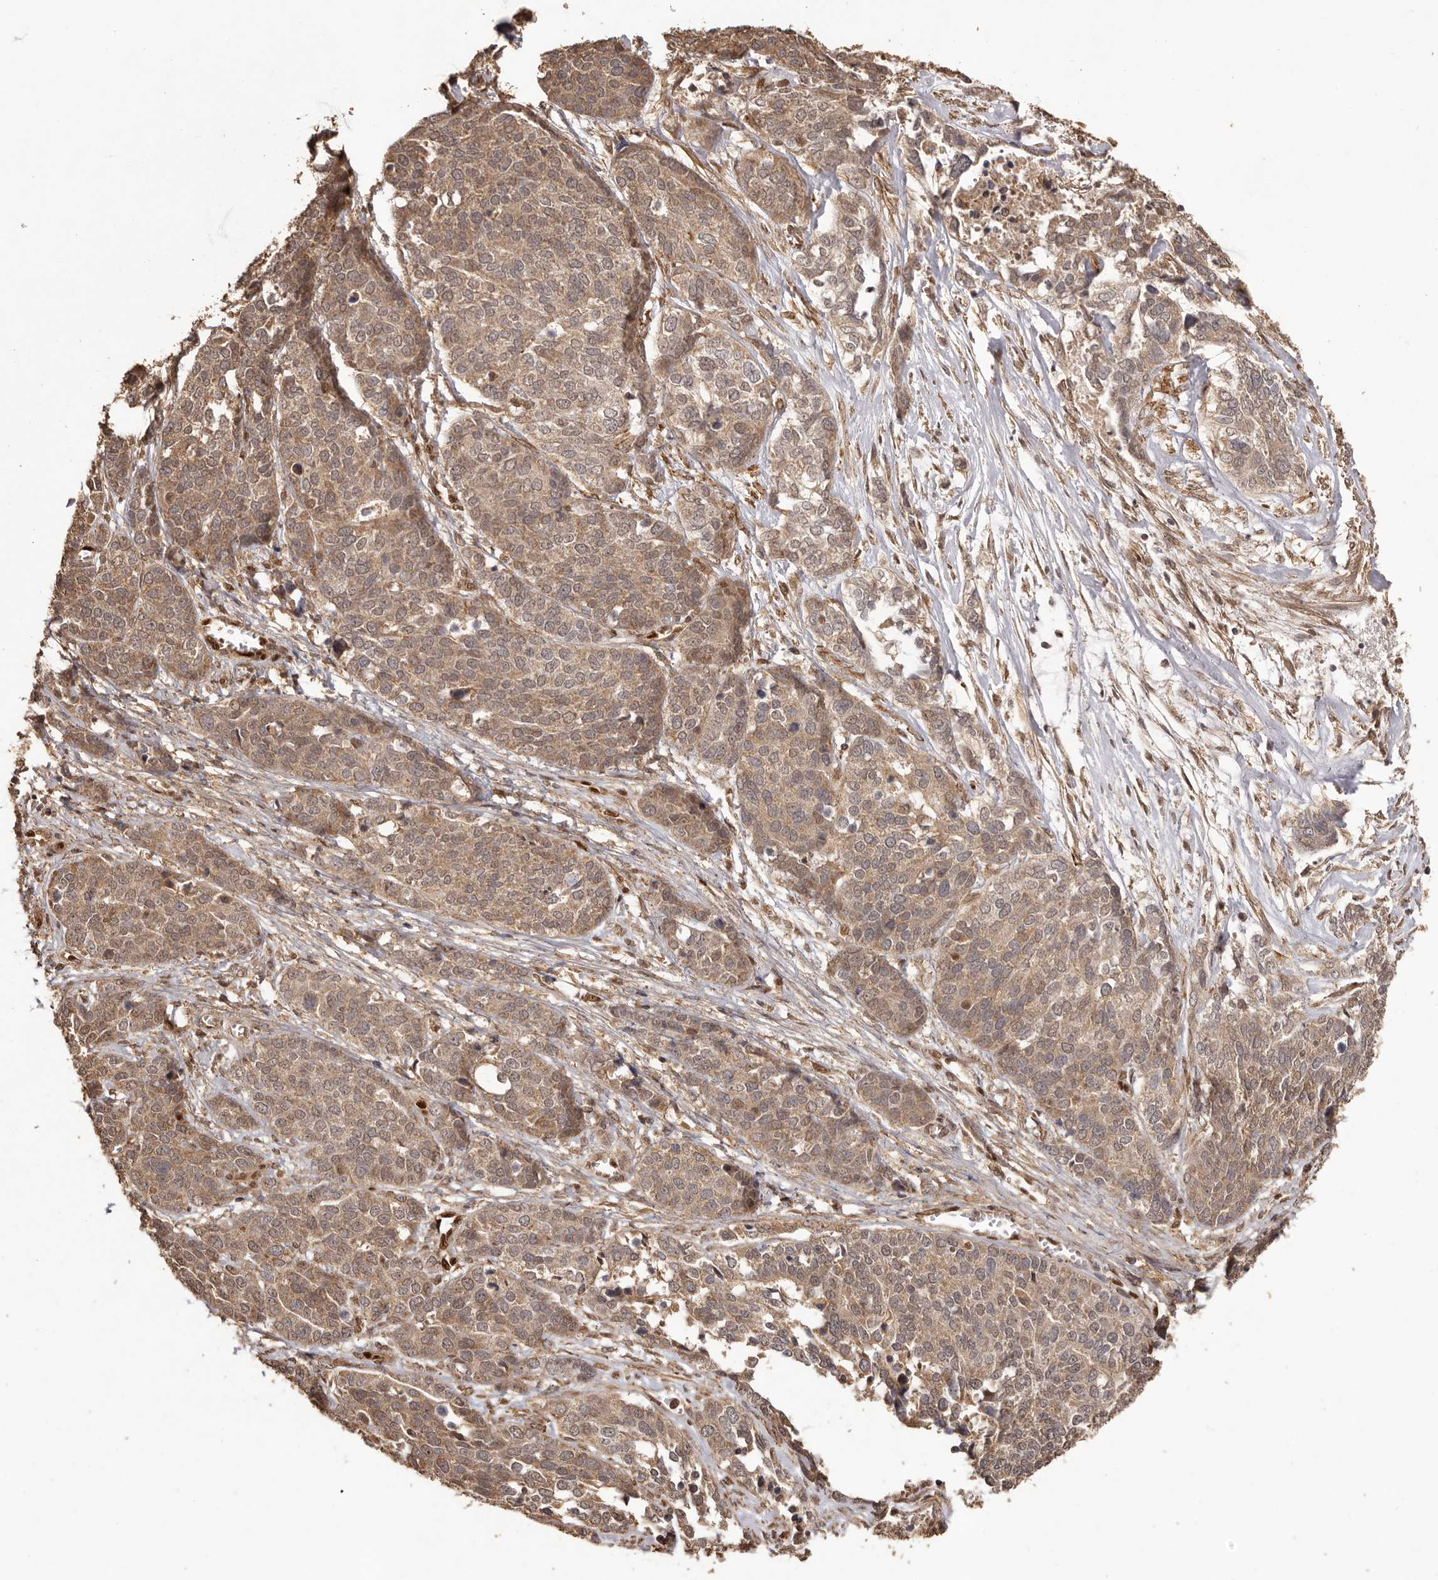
{"staining": {"intensity": "moderate", "quantity": ">75%", "location": "cytoplasmic/membranous"}, "tissue": "ovarian cancer", "cell_type": "Tumor cells", "image_type": "cancer", "snomed": [{"axis": "morphology", "description": "Cystadenocarcinoma, serous, NOS"}, {"axis": "topography", "description": "Ovary"}], "caption": "Immunohistochemical staining of ovarian cancer shows medium levels of moderate cytoplasmic/membranous protein staining in approximately >75% of tumor cells.", "gene": "UBR2", "patient": {"sex": "female", "age": 44}}